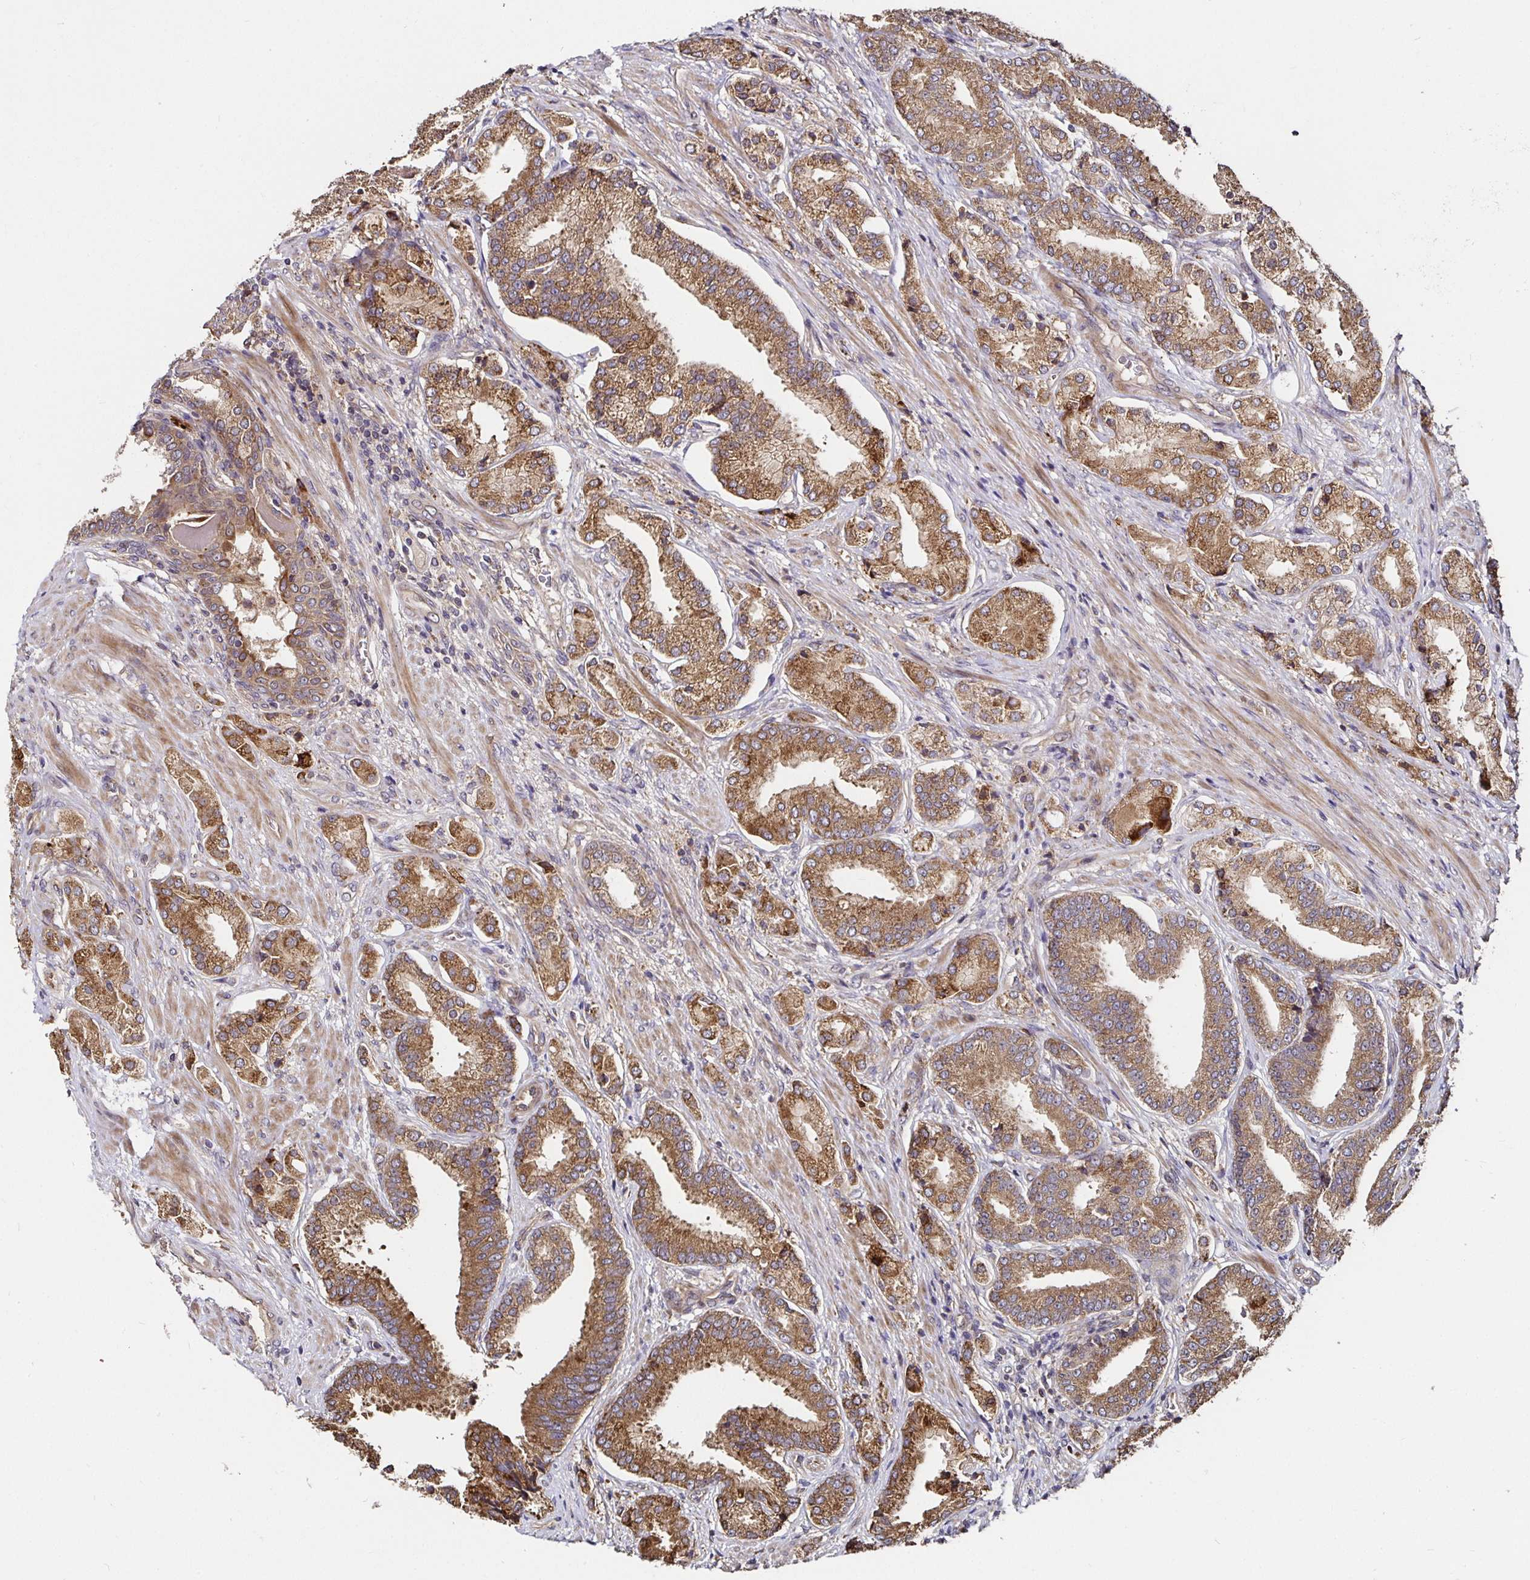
{"staining": {"intensity": "moderate", "quantity": ">75%", "location": "cytoplasmic/membranous"}, "tissue": "prostate cancer", "cell_type": "Tumor cells", "image_type": "cancer", "snomed": [{"axis": "morphology", "description": "Adenocarcinoma, High grade"}, {"axis": "topography", "description": "Prostate and seminal vesicle, NOS"}], "caption": "Protein expression analysis of human high-grade adenocarcinoma (prostate) reveals moderate cytoplasmic/membranous positivity in approximately >75% of tumor cells.", "gene": "MLST8", "patient": {"sex": "male", "age": 61}}